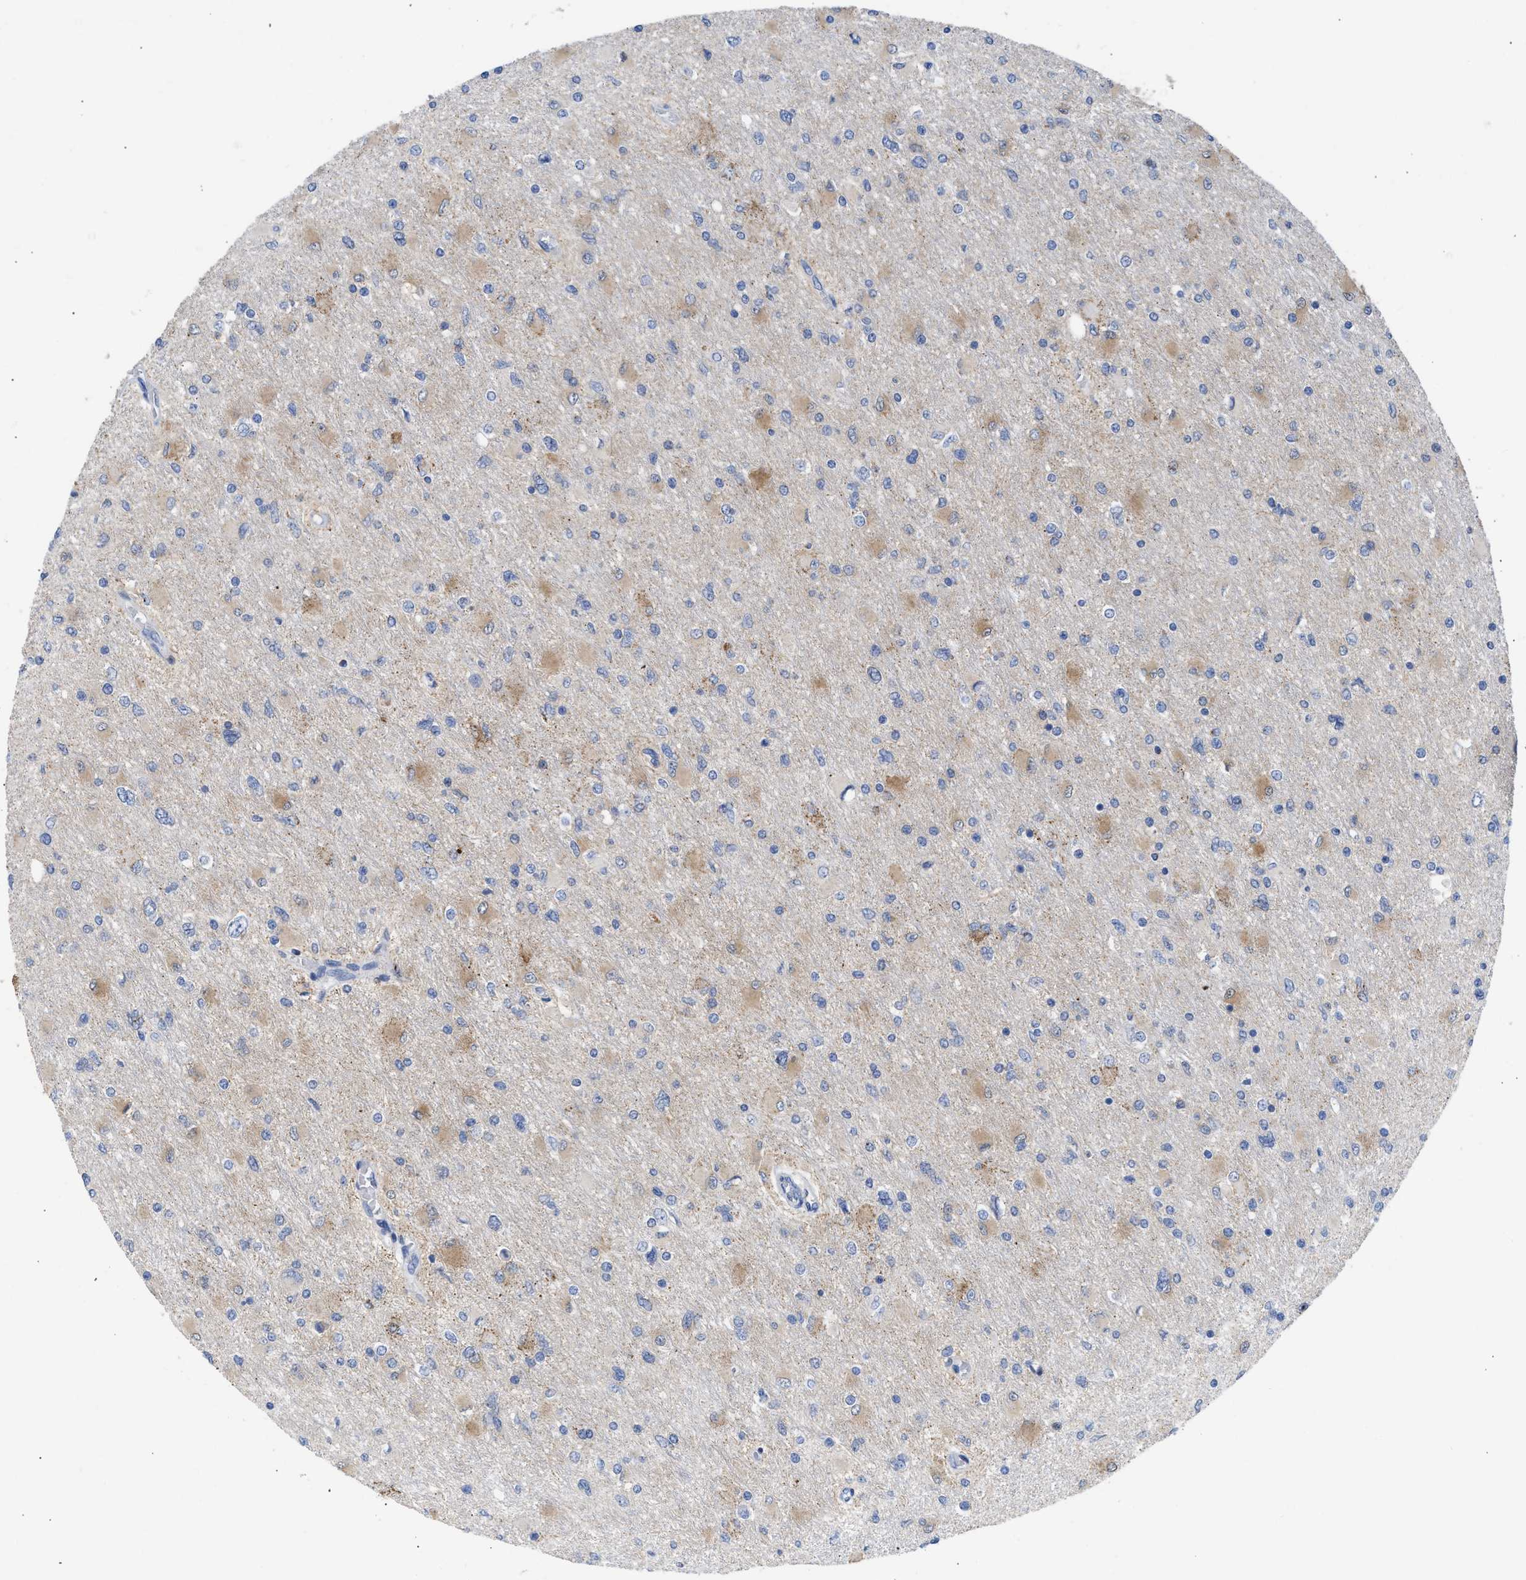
{"staining": {"intensity": "weak", "quantity": "25%-75%", "location": "cytoplasmic/membranous"}, "tissue": "glioma", "cell_type": "Tumor cells", "image_type": "cancer", "snomed": [{"axis": "morphology", "description": "Glioma, malignant, High grade"}, {"axis": "topography", "description": "Cerebral cortex"}], "caption": "Weak cytoplasmic/membranous expression is appreciated in approximately 25%-75% of tumor cells in malignant high-grade glioma.", "gene": "ACOT13", "patient": {"sex": "female", "age": 36}}